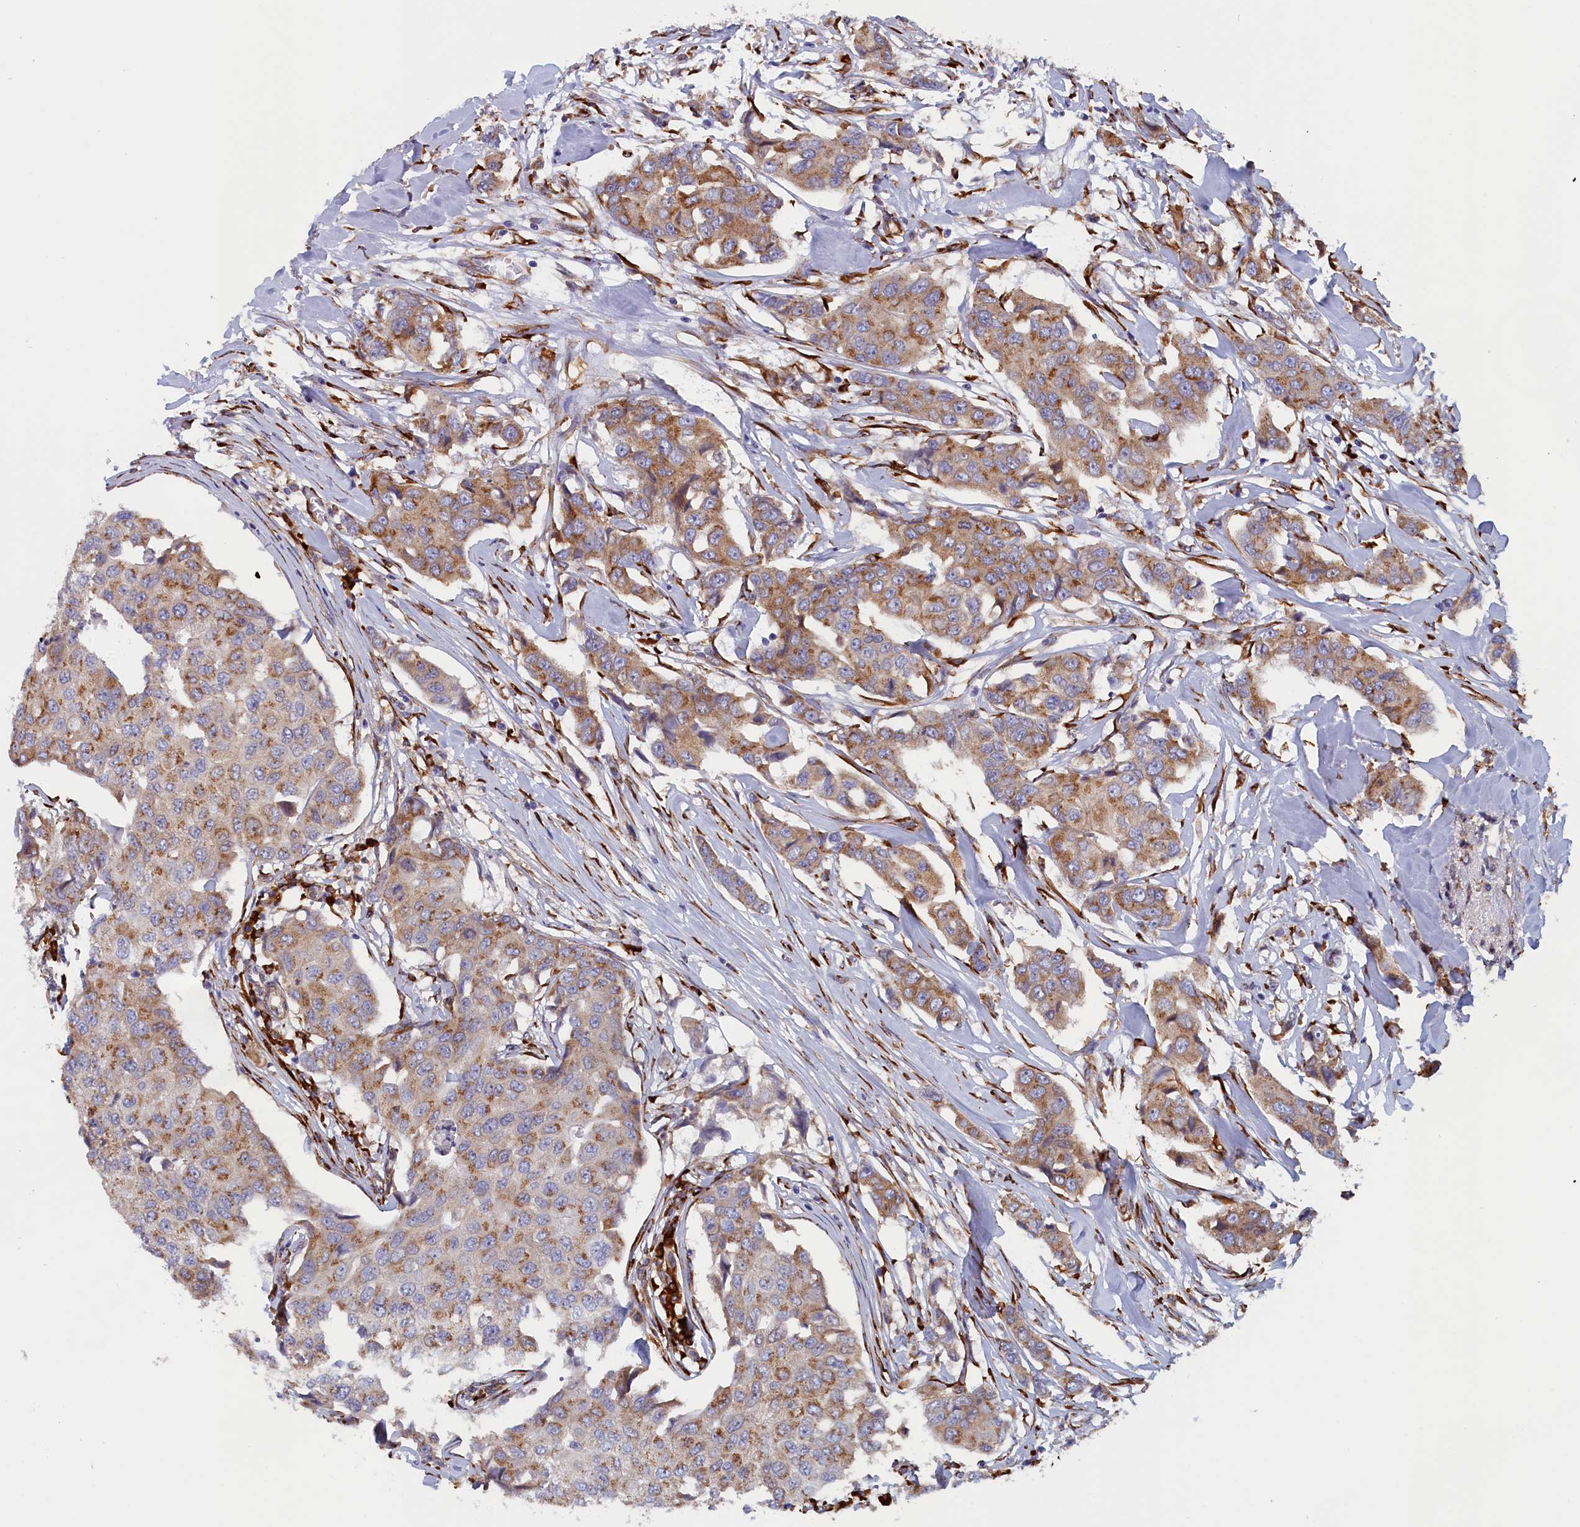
{"staining": {"intensity": "moderate", "quantity": ">75%", "location": "cytoplasmic/membranous"}, "tissue": "breast cancer", "cell_type": "Tumor cells", "image_type": "cancer", "snomed": [{"axis": "morphology", "description": "Duct carcinoma"}, {"axis": "topography", "description": "Breast"}], "caption": "A brown stain labels moderate cytoplasmic/membranous expression of a protein in infiltrating ductal carcinoma (breast) tumor cells. The staining was performed using DAB to visualize the protein expression in brown, while the nuclei were stained in blue with hematoxylin (Magnification: 20x).", "gene": "CCDC68", "patient": {"sex": "female", "age": 80}}